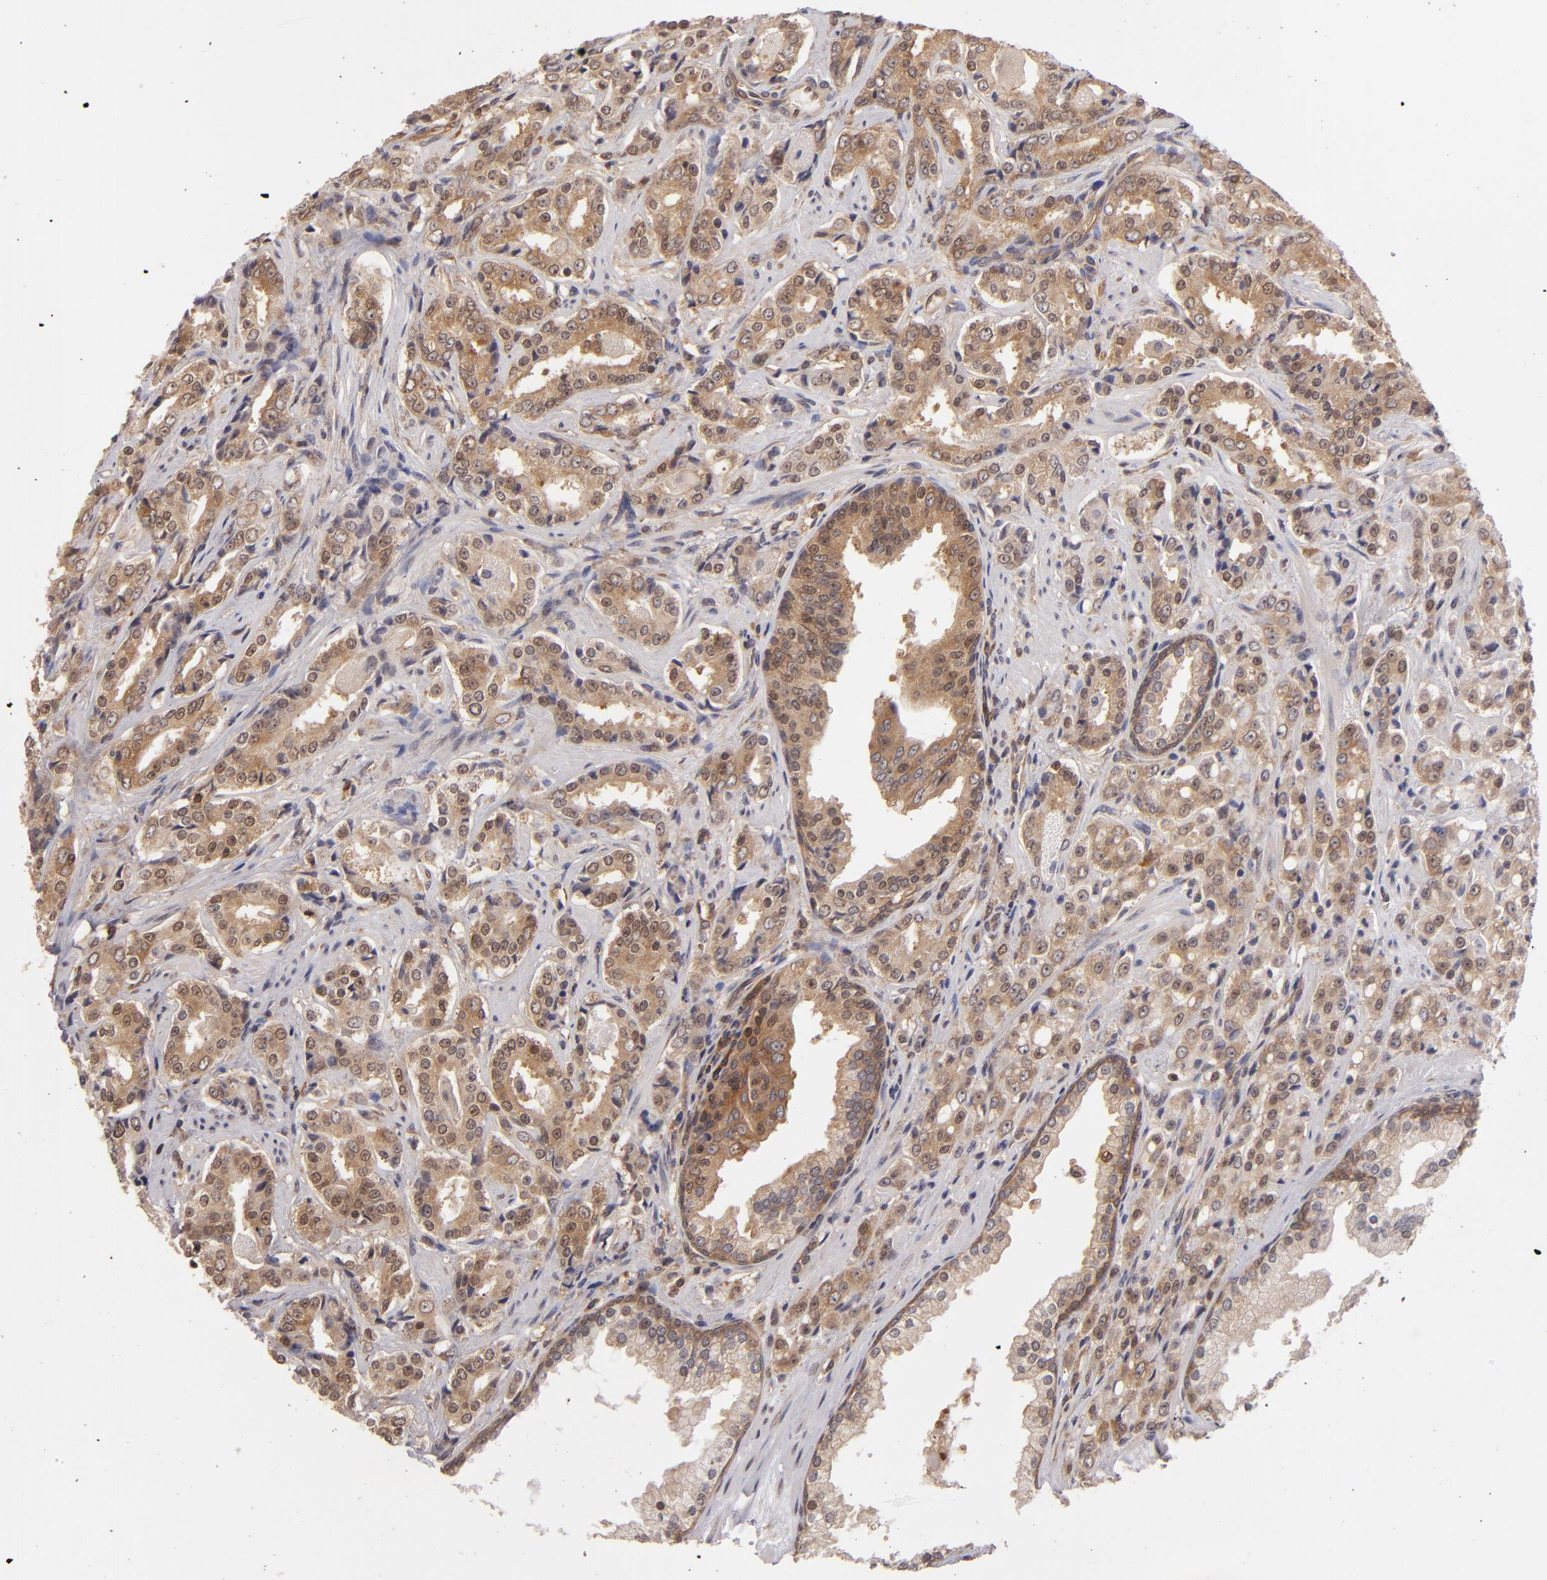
{"staining": {"intensity": "moderate", "quantity": ">75%", "location": "cytoplasmic/membranous"}, "tissue": "prostate cancer", "cell_type": "Tumor cells", "image_type": "cancer", "snomed": [{"axis": "morphology", "description": "Adenocarcinoma, Medium grade"}, {"axis": "topography", "description": "Prostate"}], "caption": "Immunohistochemical staining of human prostate cancer shows medium levels of moderate cytoplasmic/membranous expression in about >75% of tumor cells. (IHC, brightfield microscopy, high magnification).", "gene": "MAPK3", "patient": {"sex": "male", "age": 60}}